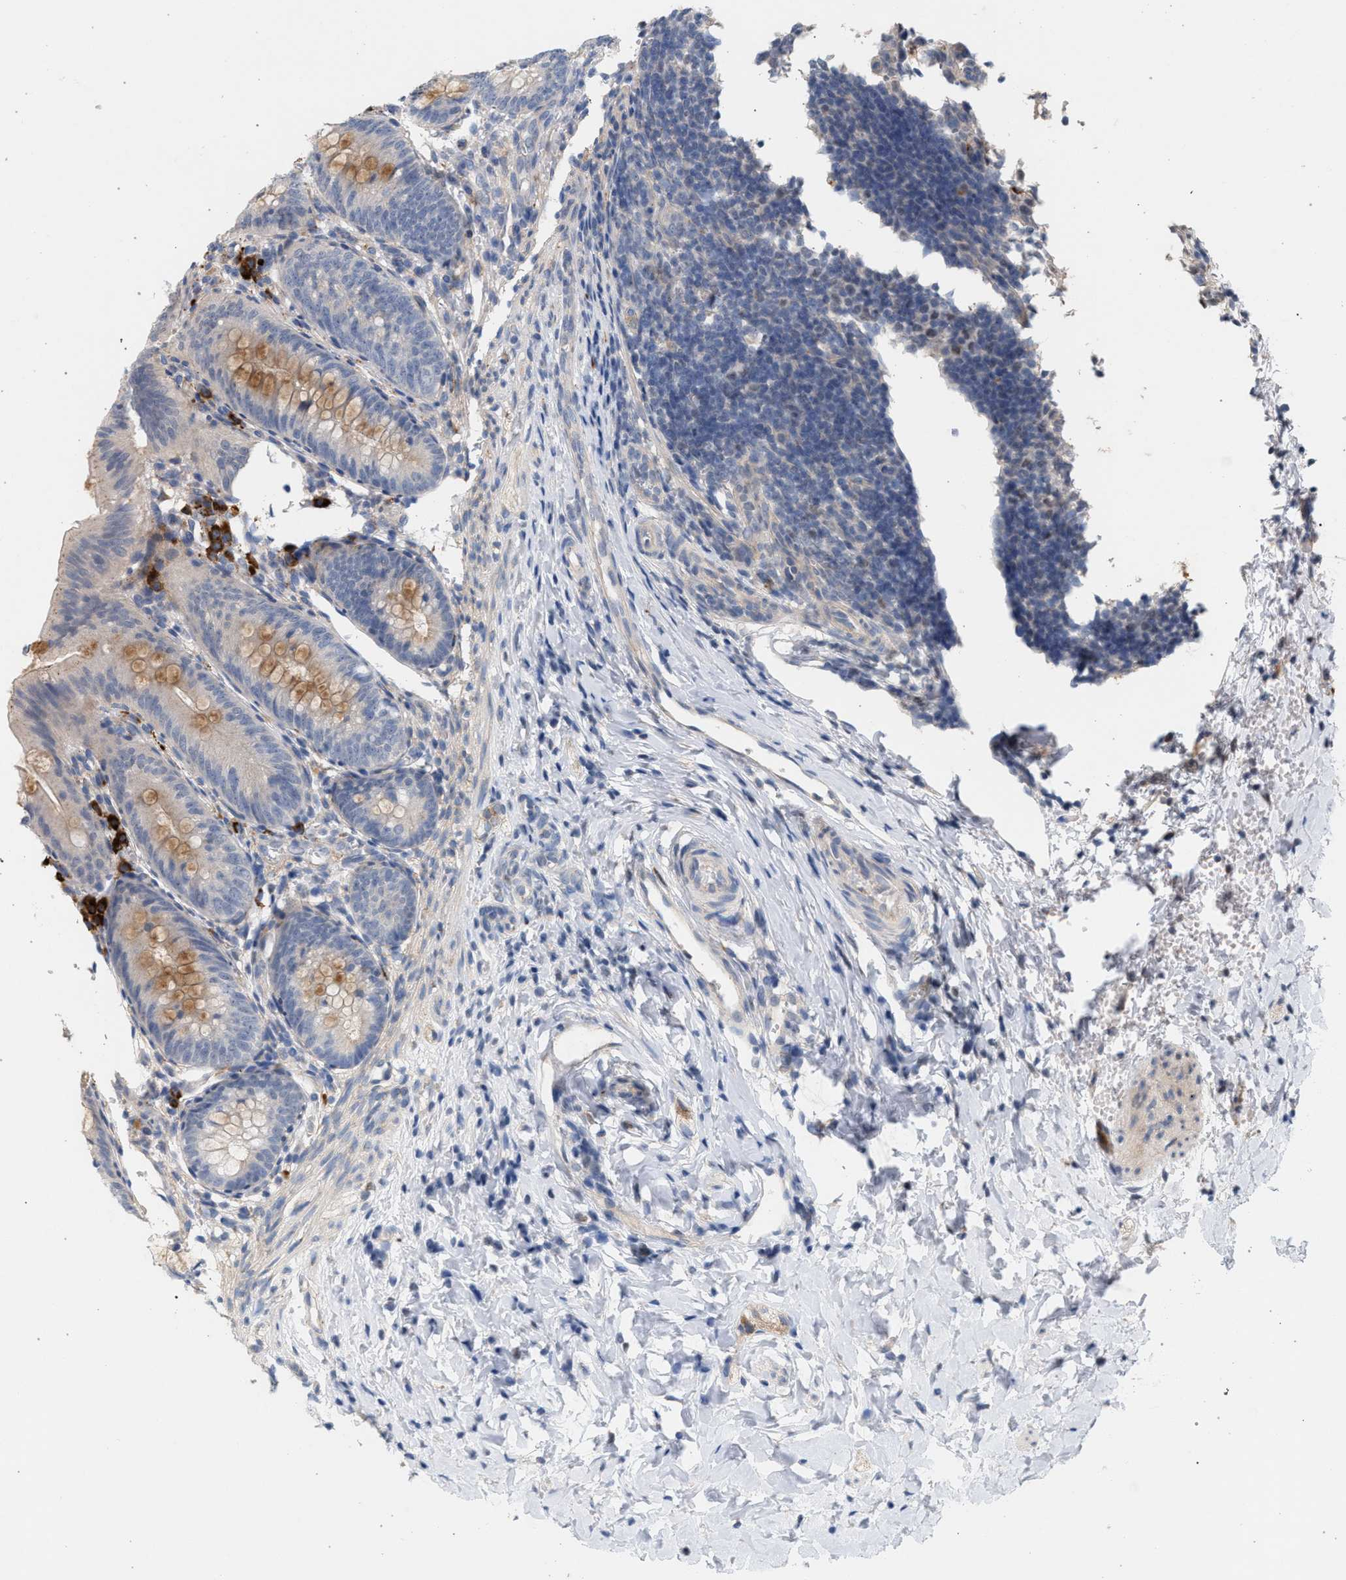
{"staining": {"intensity": "moderate", "quantity": "<25%", "location": "cytoplasmic/membranous"}, "tissue": "appendix", "cell_type": "Glandular cells", "image_type": "normal", "snomed": [{"axis": "morphology", "description": "Normal tissue, NOS"}, {"axis": "topography", "description": "Appendix"}], "caption": "A histopathology image showing moderate cytoplasmic/membranous staining in about <25% of glandular cells in normal appendix, as visualized by brown immunohistochemical staining.", "gene": "MAMDC2", "patient": {"sex": "male", "age": 1}}